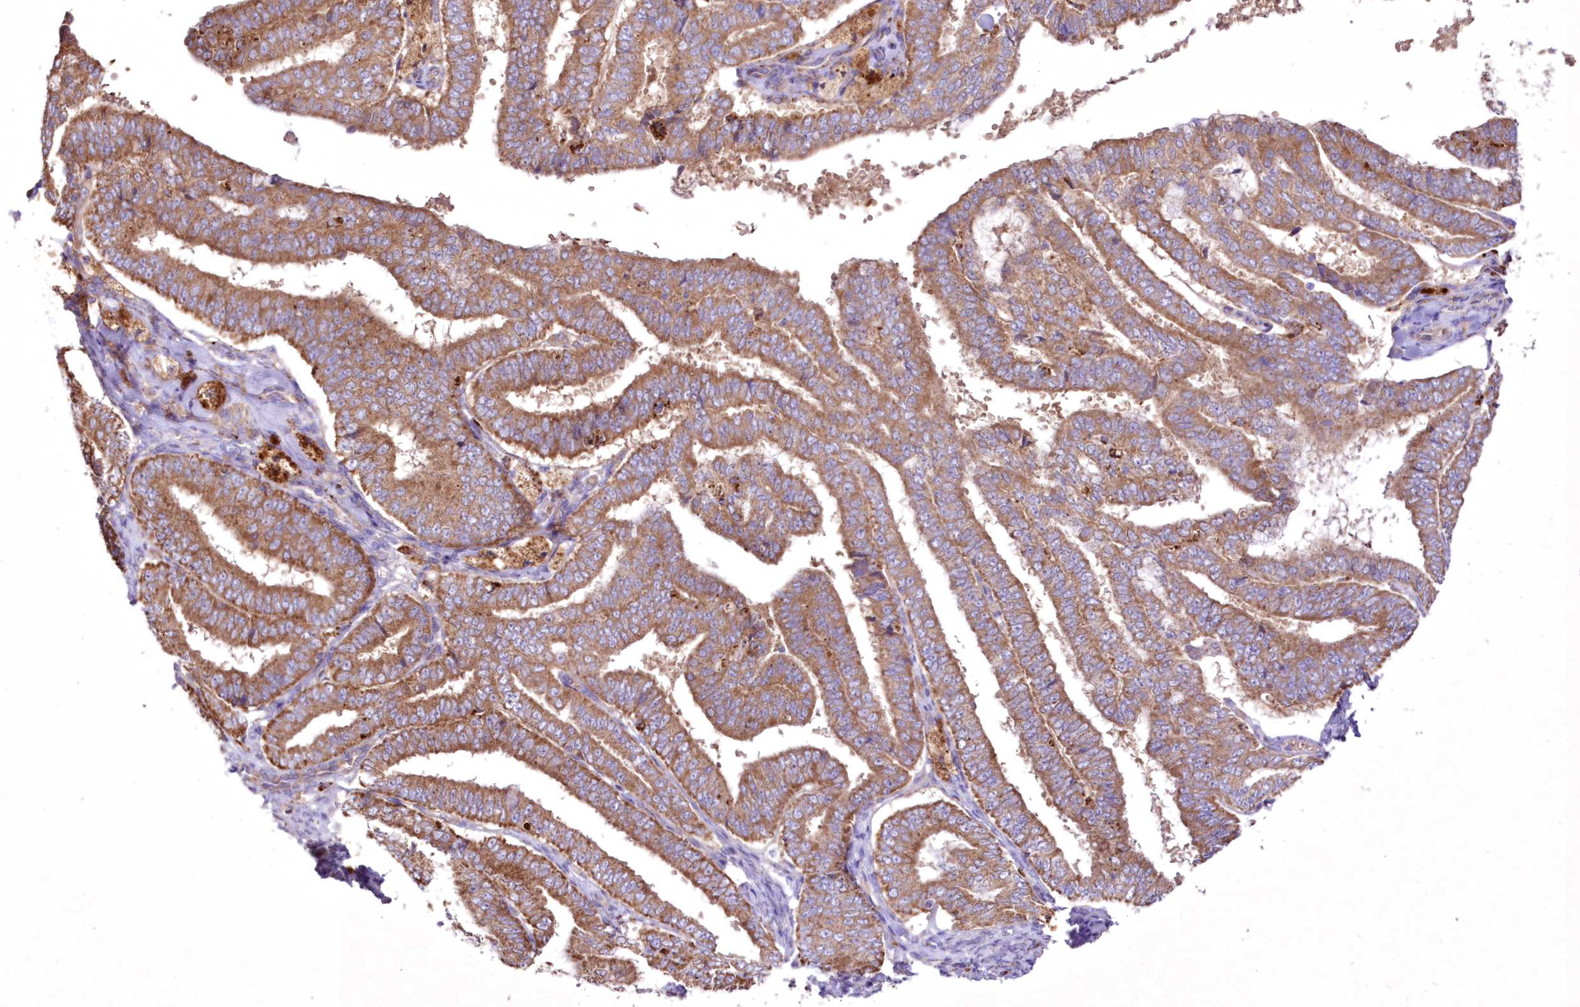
{"staining": {"intensity": "moderate", "quantity": ">75%", "location": "cytoplasmic/membranous"}, "tissue": "endometrial cancer", "cell_type": "Tumor cells", "image_type": "cancer", "snomed": [{"axis": "morphology", "description": "Adenocarcinoma, NOS"}, {"axis": "topography", "description": "Endometrium"}], "caption": "Approximately >75% of tumor cells in endometrial adenocarcinoma demonstrate moderate cytoplasmic/membranous protein positivity as visualized by brown immunohistochemical staining.", "gene": "FCHO2", "patient": {"sex": "female", "age": 63}}